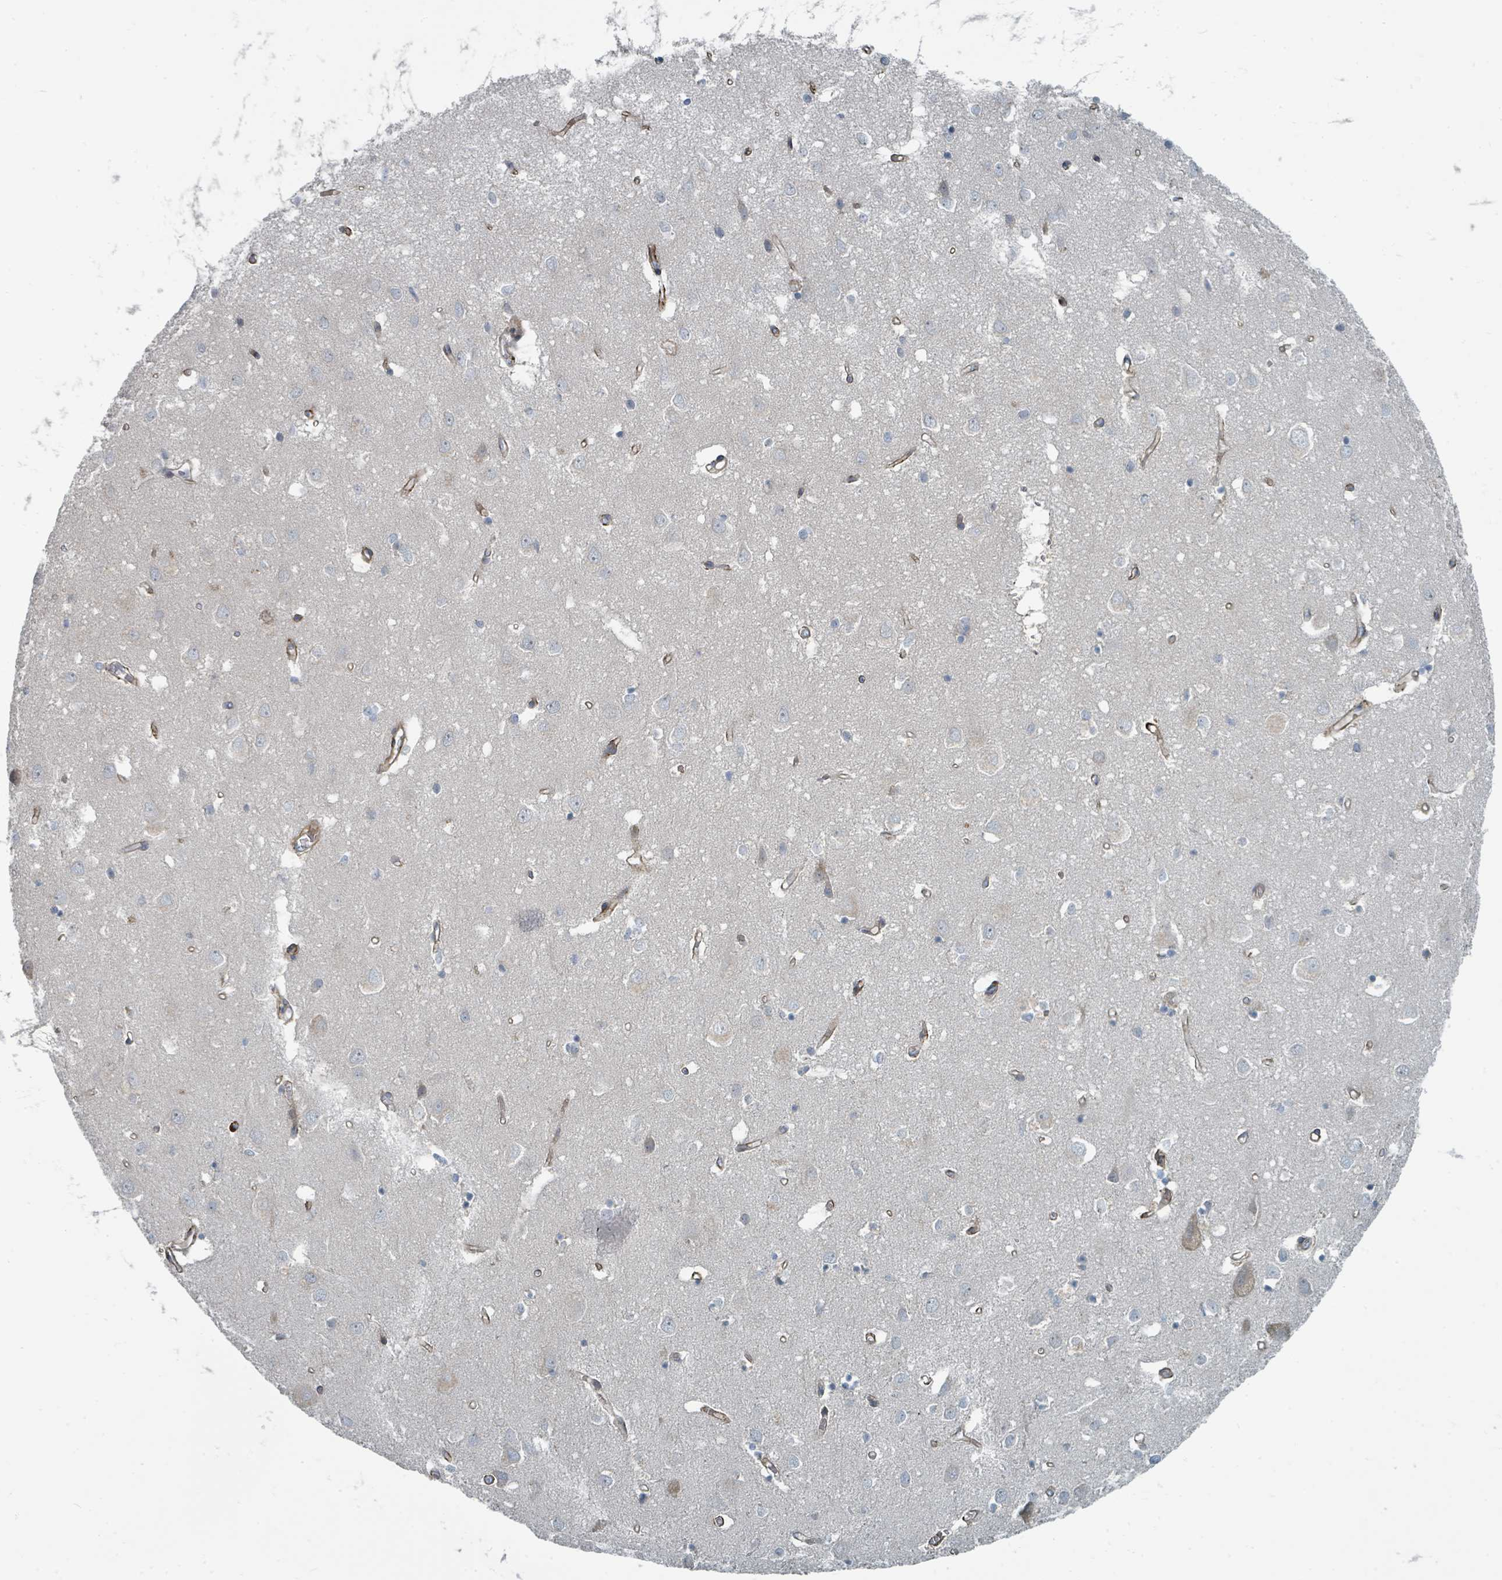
{"staining": {"intensity": "moderate", "quantity": ">75%", "location": "cytoplasmic/membranous"}, "tissue": "cerebral cortex", "cell_type": "Endothelial cells", "image_type": "normal", "snomed": [{"axis": "morphology", "description": "Normal tissue, NOS"}, {"axis": "topography", "description": "Cerebral cortex"}], "caption": "Moderate cytoplasmic/membranous staining for a protein is identified in approximately >75% of endothelial cells of benign cerebral cortex using immunohistochemistry (IHC).", "gene": "SLC44A5", "patient": {"sex": "male", "age": 70}}